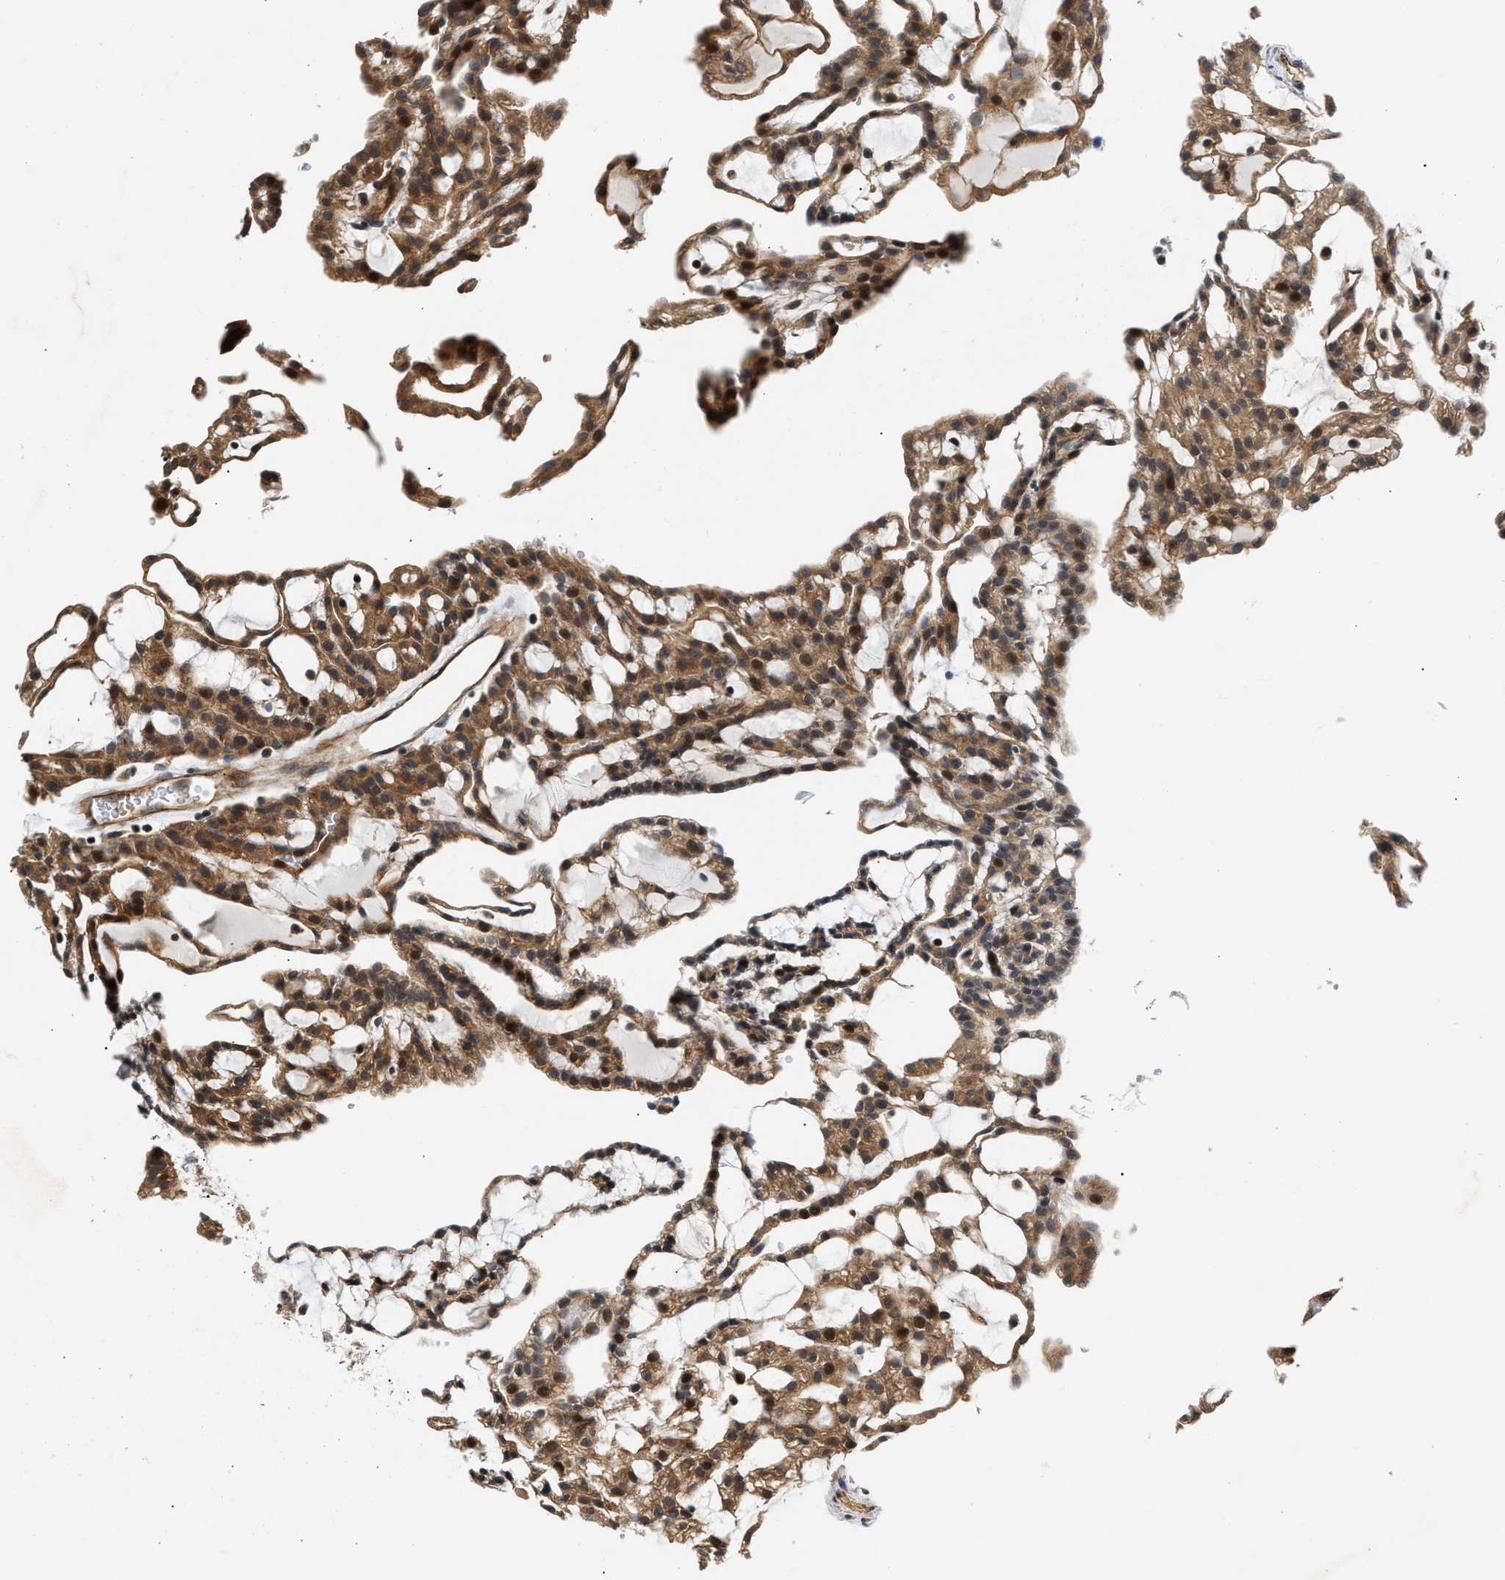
{"staining": {"intensity": "moderate", "quantity": ">75%", "location": "cytoplasmic/membranous"}, "tissue": "renal cancer", "cell_type": "Tumor cells", "image_type": "cancer", "snomed": [{"axis": "morphology", "description": "Adenocarcinoma, NOS"}, {"axis": "topography", "description": "Kidney"}], "caption": "About >75% of tumor cells in human renal cancer exhibit moderate cytoplasmic/membranous protein positivity as visualized by brown immunohistochemical staining.", "gene": "TUT7", "patient": {"sex": "male", "age": 63}}